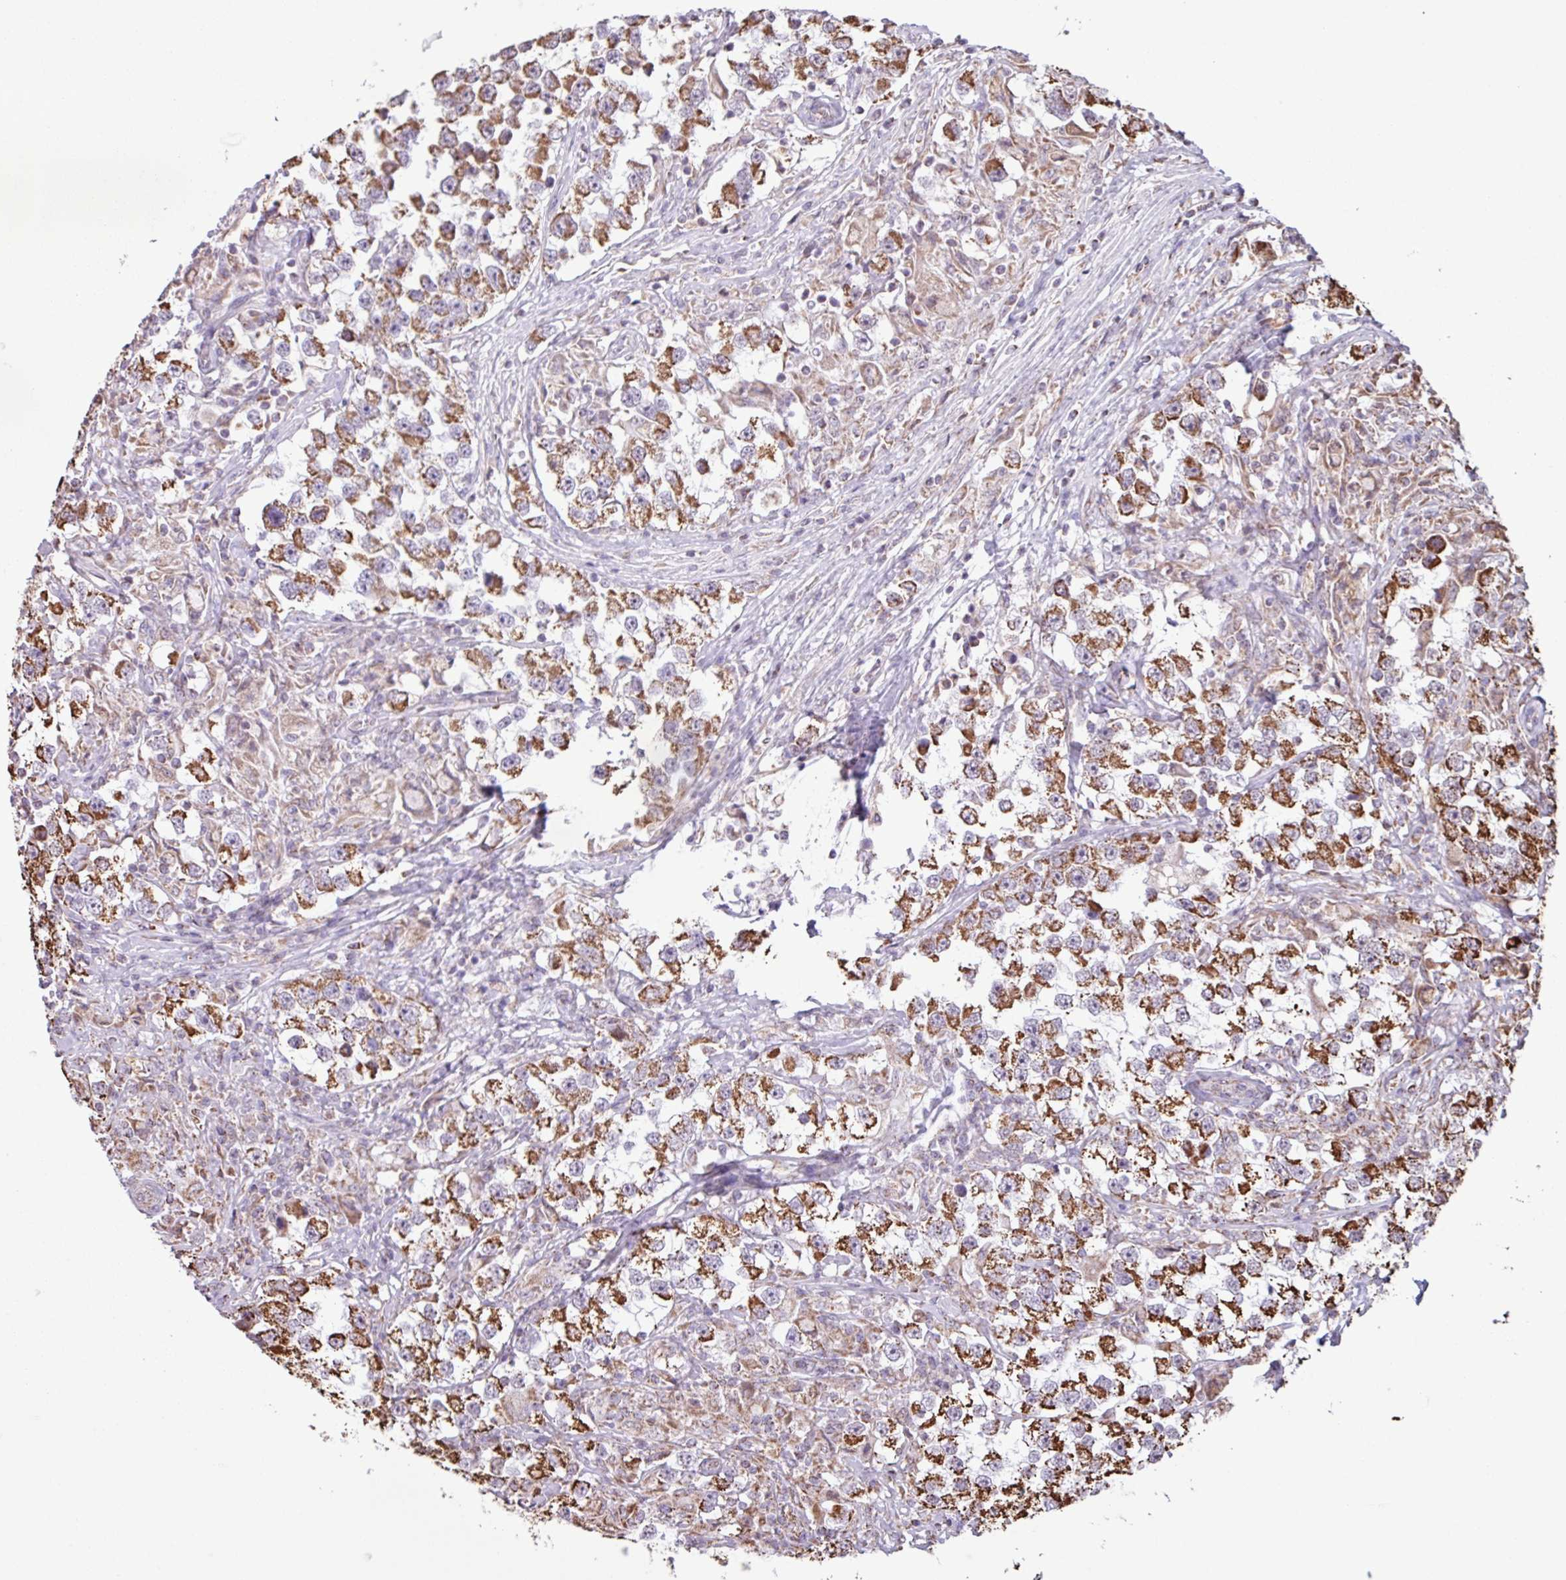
{"staining": {"intensity": "moderate", "quantity": ">75%", "location": "cytoplasmic/membranous"}, "tissue": "testis cancer", "cell_type": "Tumor cells", "image_type": "cancer", "snomed": [{"axis": "morphology", "description": "Seminoma, NOS"}, {"axis": "topography", "description": "Testis"}], "caption": "Immunohistochemical staining of human testis cancer (seminoma) shows medium levels of moderate cytoplasmic/membranous protein staining in about >75% of tumor cells. (DAB = brown stain, brightfield microscopy at high magnification).", "gene": "ALG8", "patient": {"sex": "male", "age": 46}}